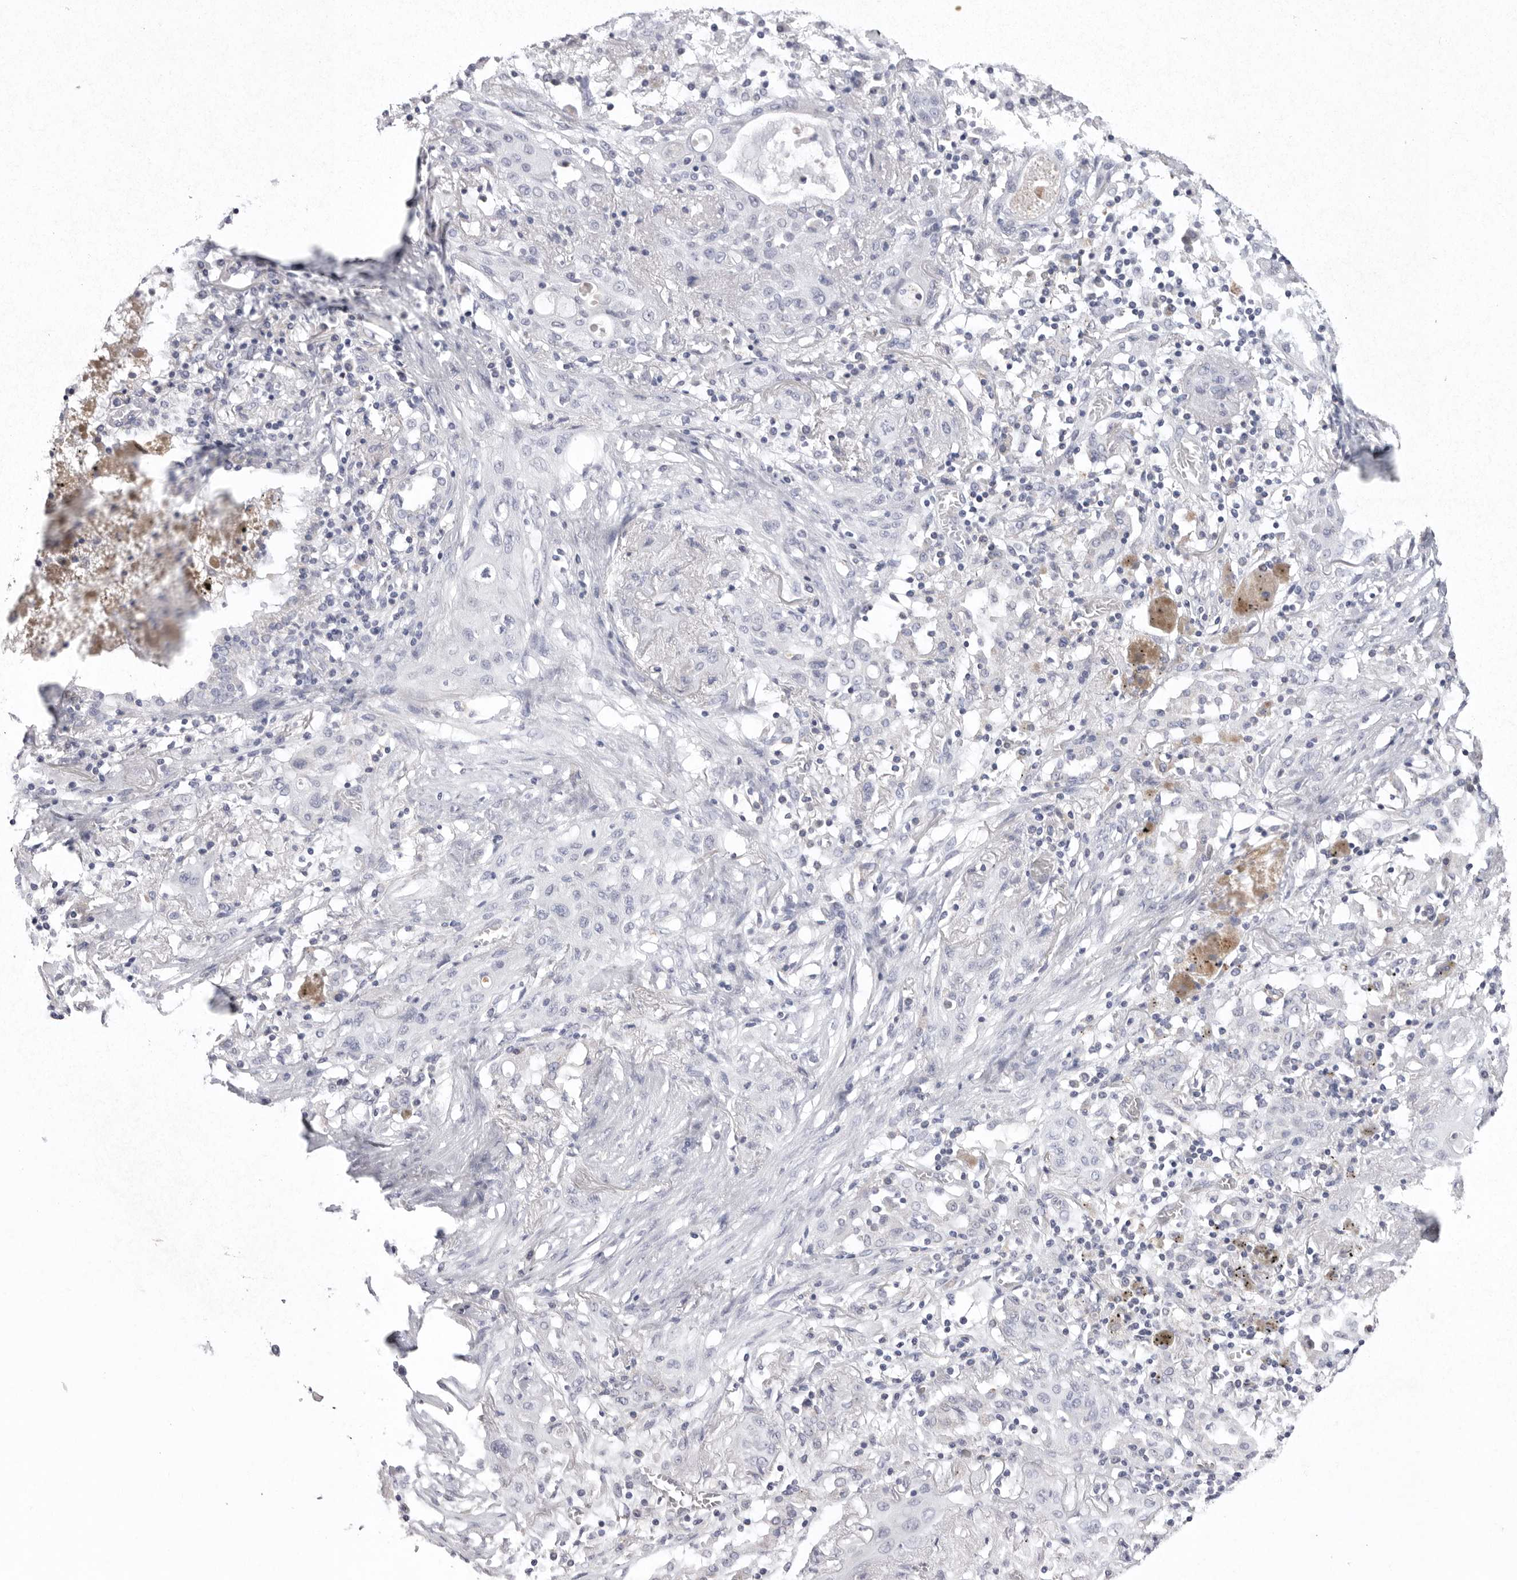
{"staining": {"intensity": "negative", "quantity": "none", "location": "none"}, "tissue": "lung cancer", "cell_type": "Tumor cells", "image_type": "cancer", "snomed": [{"axis": "morphology", "description": "Squamous cell carcinoma, NOS"}, {"axis": "topography", "description": "Lung"}], "caption": "High power microscopy histopathology image of an IHC image of lung cancer, revealing no significant expression in tumor cells. (Stains: DAB (3,3'-diaminobenzidine) immunohistochemistry with hematoxylin counter stain, Microscopy: brightfield microscopy at high magnification).", "gene": "VDAC3", "patient": {"sex": "female", "age": 47}}